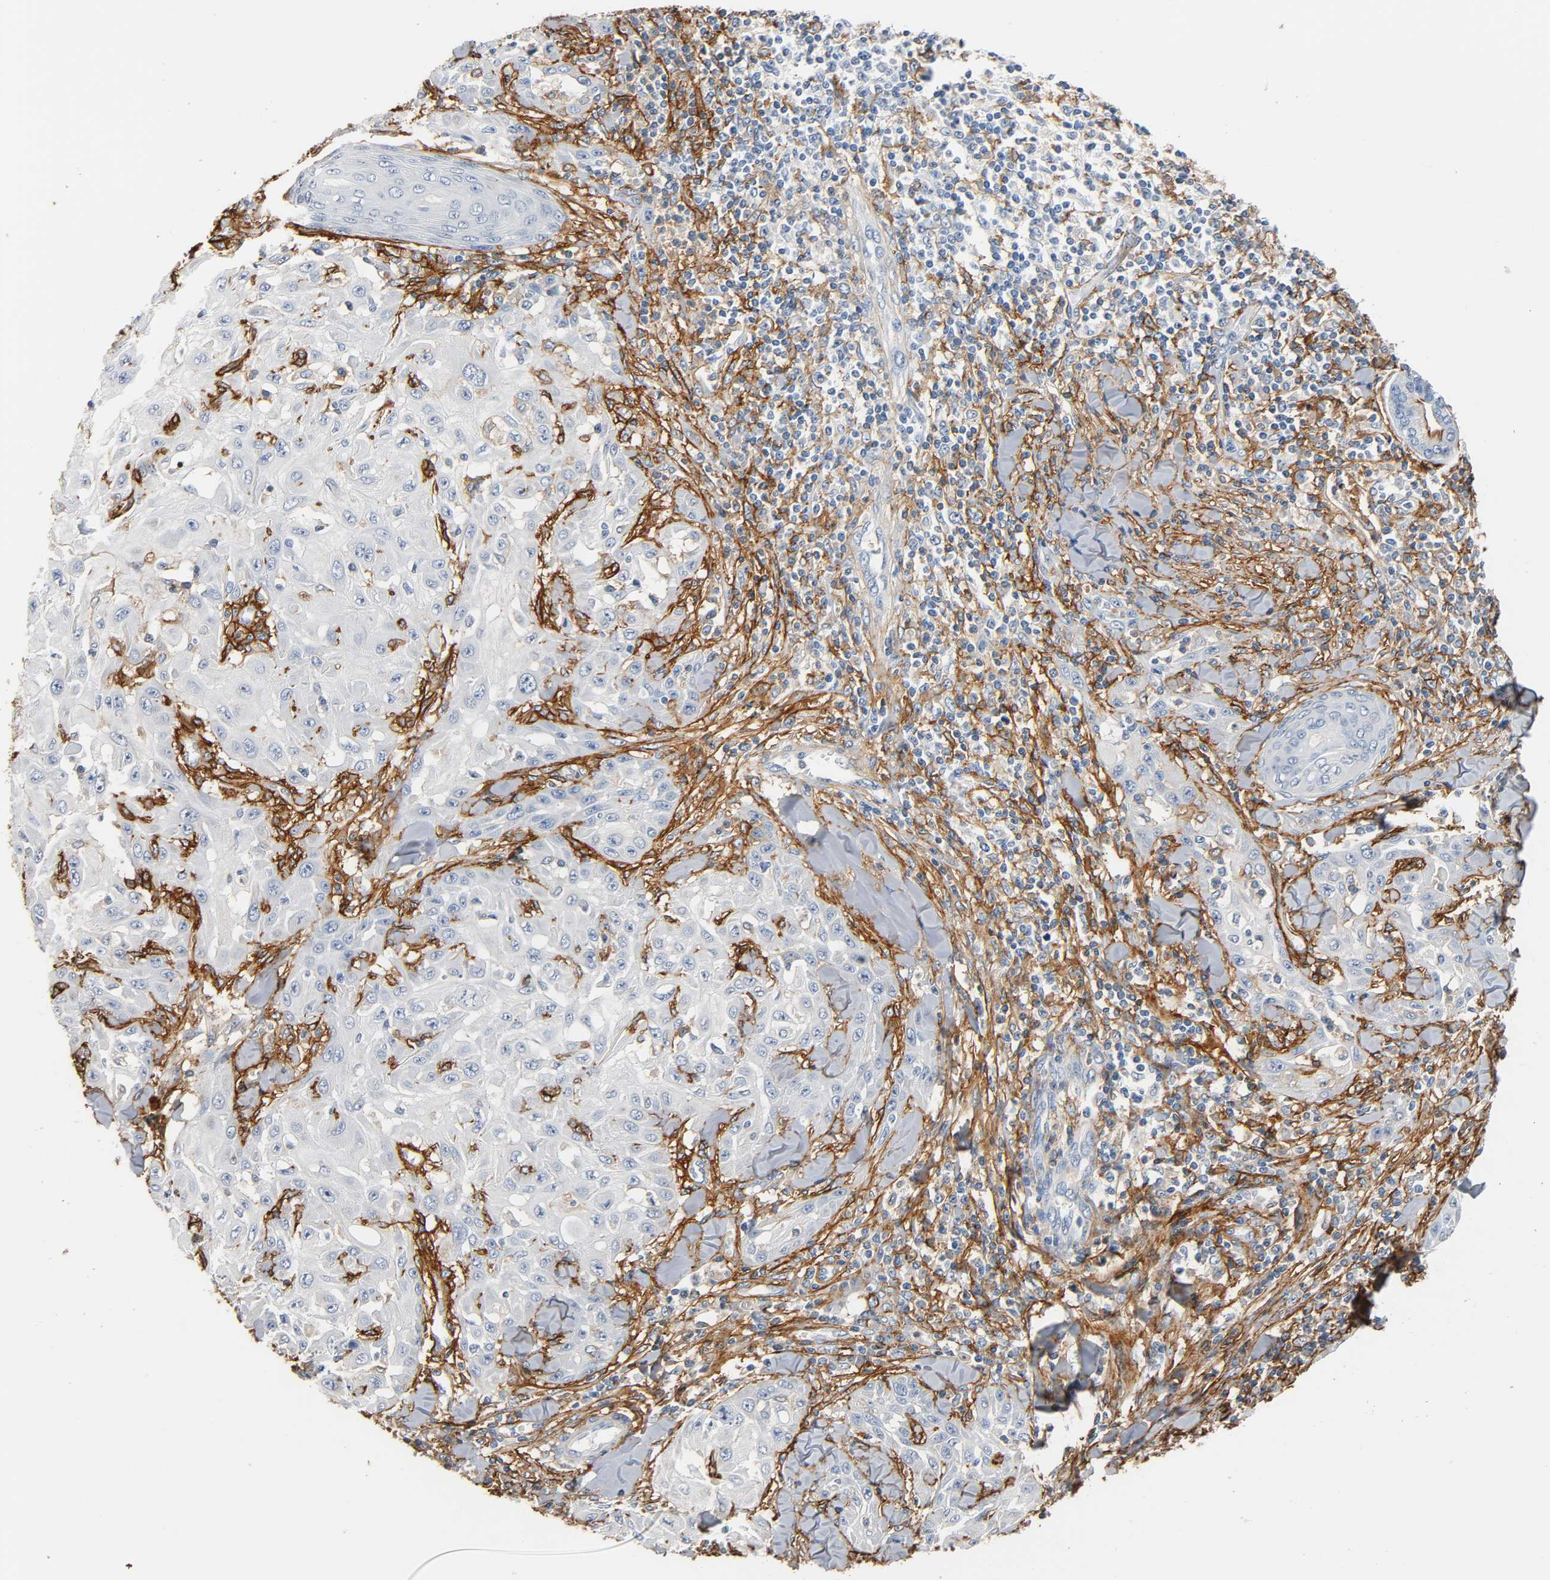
{"staining": {"intensity": "negative", "quantity": "none", "location": "none"}, "tissue": "skin cancer", "cell_type": "Tumor cells", "image_type": "cancer", "snomed": [{"axis": "morphology", "description": "Squamous cell carcinoma, NOS"}, {"axis": "topography", "description": "Skin"}], "caption": "The micrograph shows no staining of tumor cells in skin cancer (squamous cell carcinoma).", "gene": "ANPEP", "patient": {"sex": "male", "age": 24}}